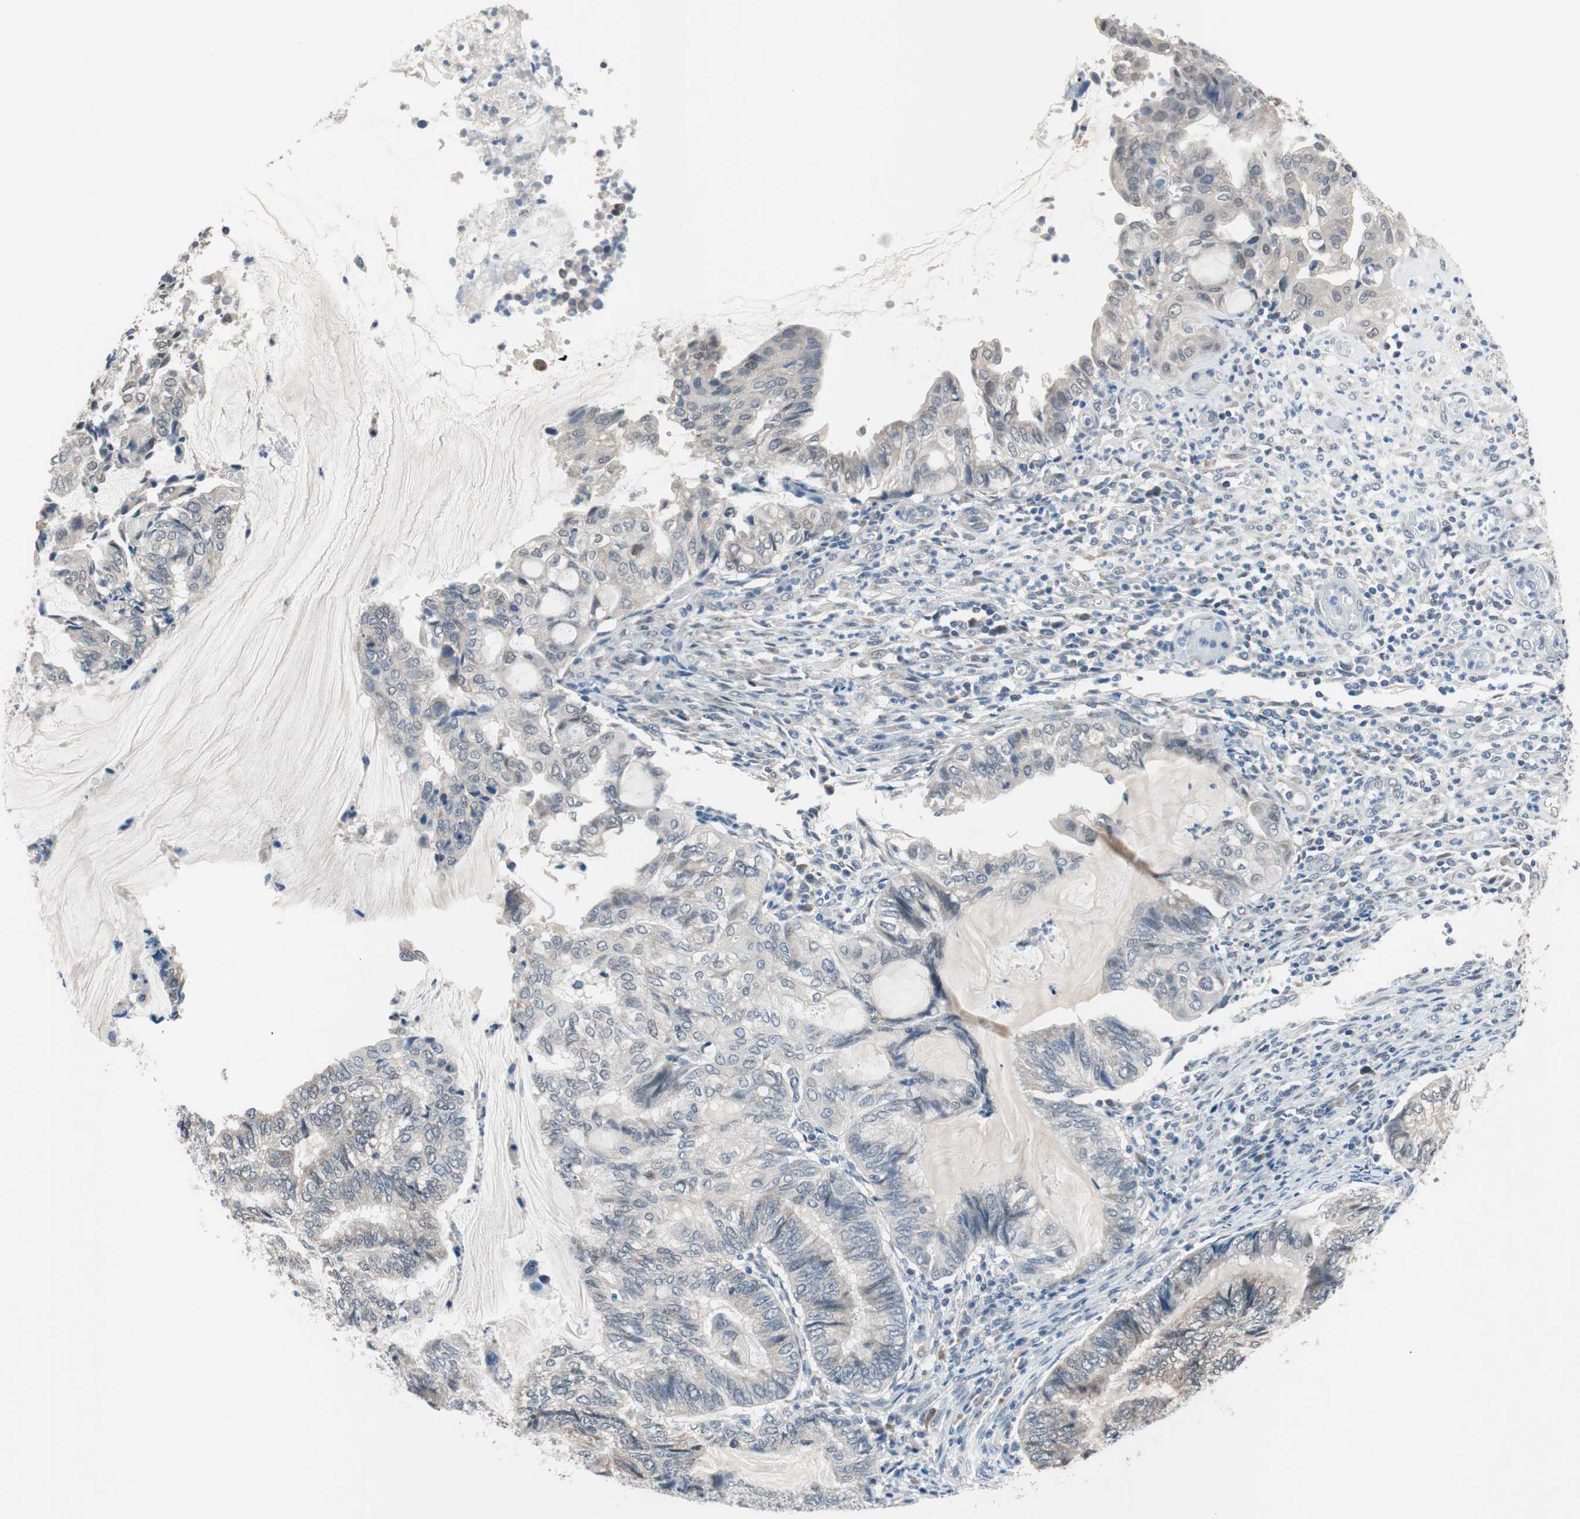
{"staining": {"intensity": "weak", "quantity": "<25%", "location": "cytoplasmic/membranous"}, "tissue": "endometrial cancer", "cell_type": "Tumor cells", "image_type": "cancer", "snomed": [{"axis": "morphology", "description": "Adenocarcinoma, NOS"}, {"axis": "topography", "description": "Uterus"}, {"axis": "topography", "description": "Endometrium"}], "caption": "DAB immunohistochemical staining of human adenocarcinoma (endometrial) reveals no significant expression in tumor cells.", "gene": "GRHL1", "patient": {"sex": "female", "age": 70}}